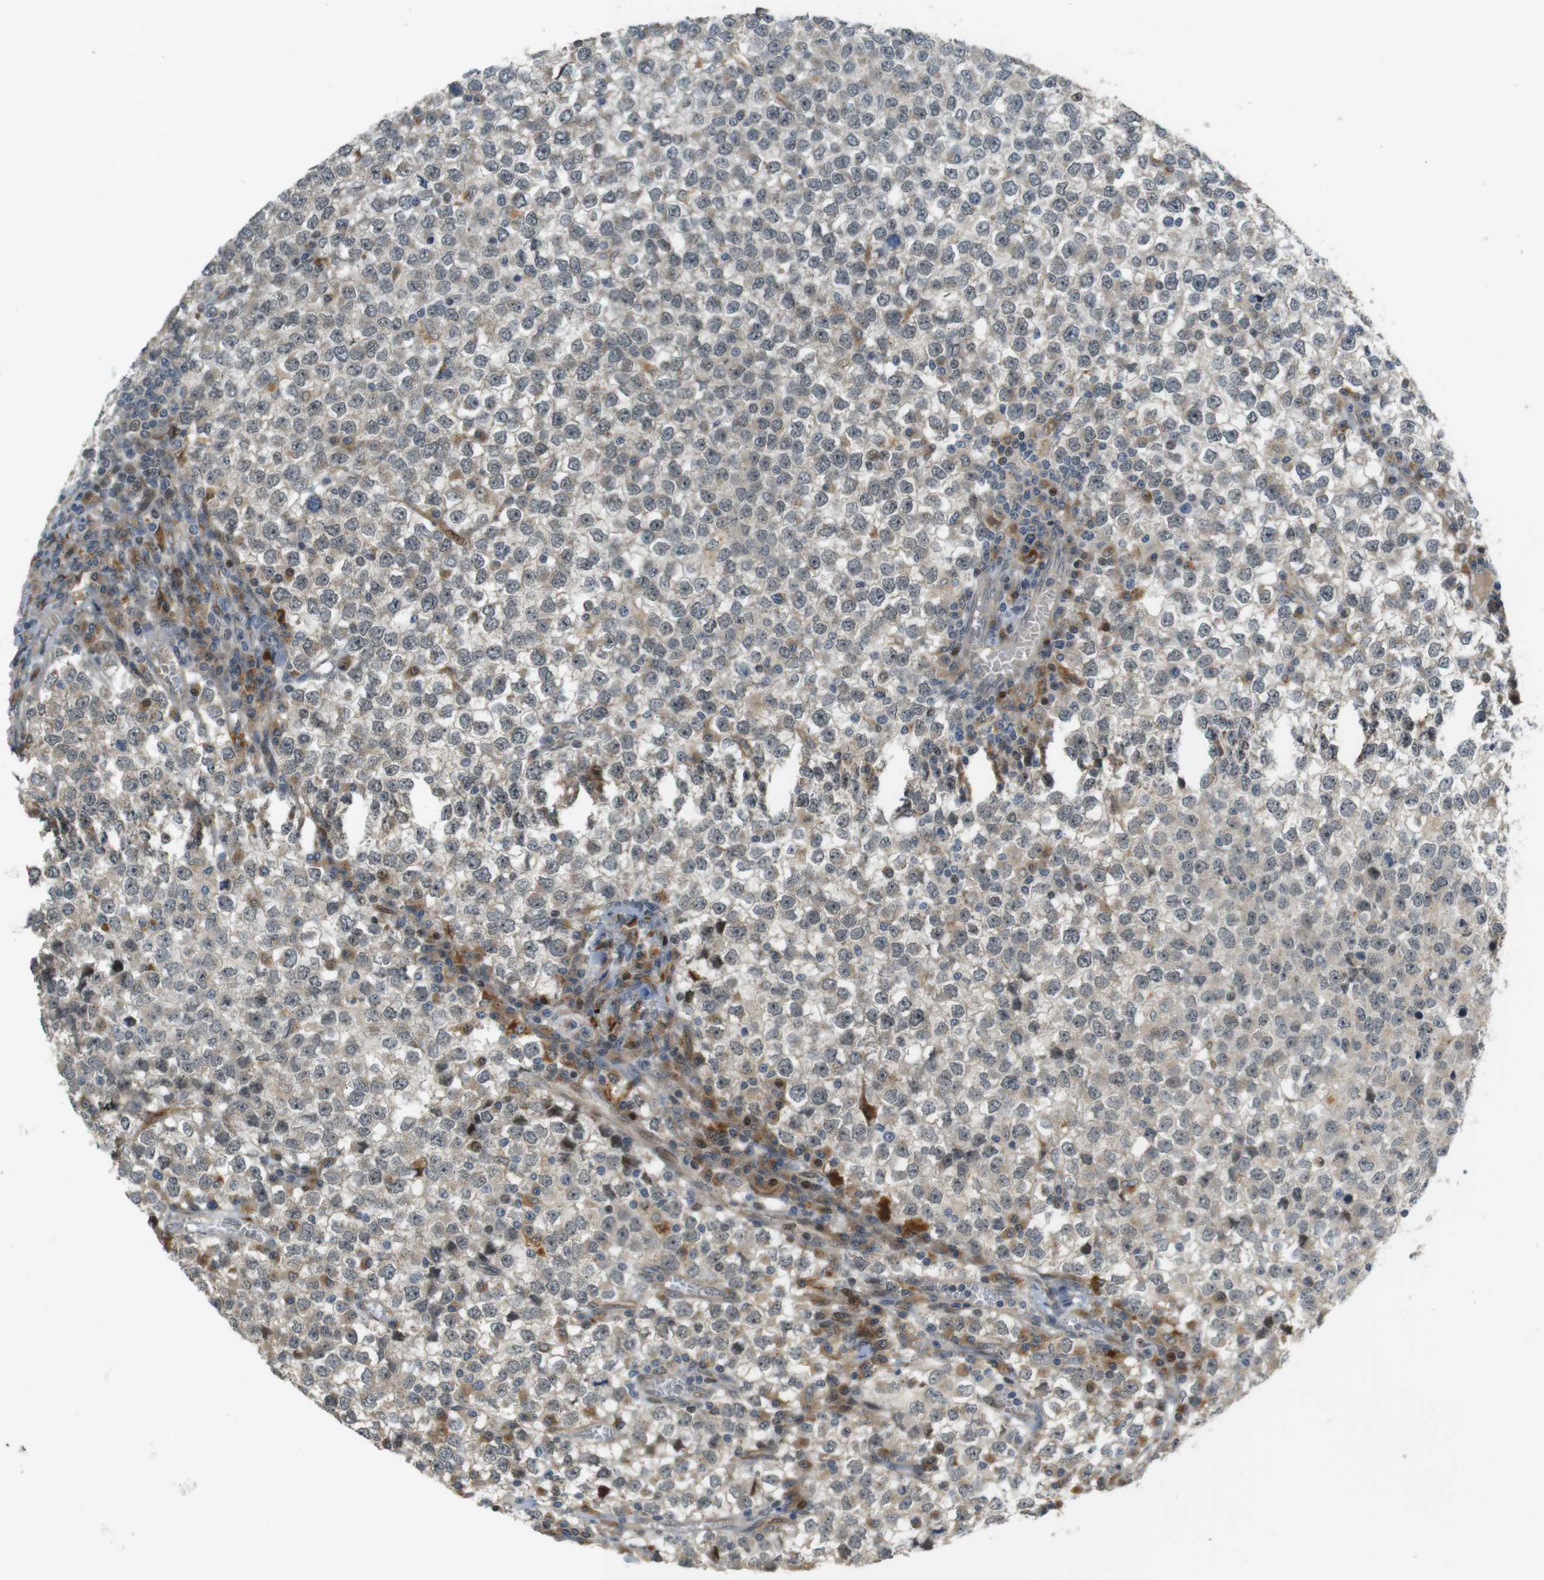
{"staining": {"intensity": "weak", "quantity": "<25%", "location": "cytoplasmic/membranous"}, "tissue": "testis cancer", "cell_type": "Tumor cells", "image_type": "cancer", "snomed": [{"axis": "morphology", "description": "Seminoma, NOS"}, {"axis": "topography", "description": "Testis"}], "caption": "This is an immunohistochemistry (IHC) image of human testis seminoma. There is no positivity in tumor cells.", "gene": "TSPAN9", "patient": {"sex": "male", "age": 65}}